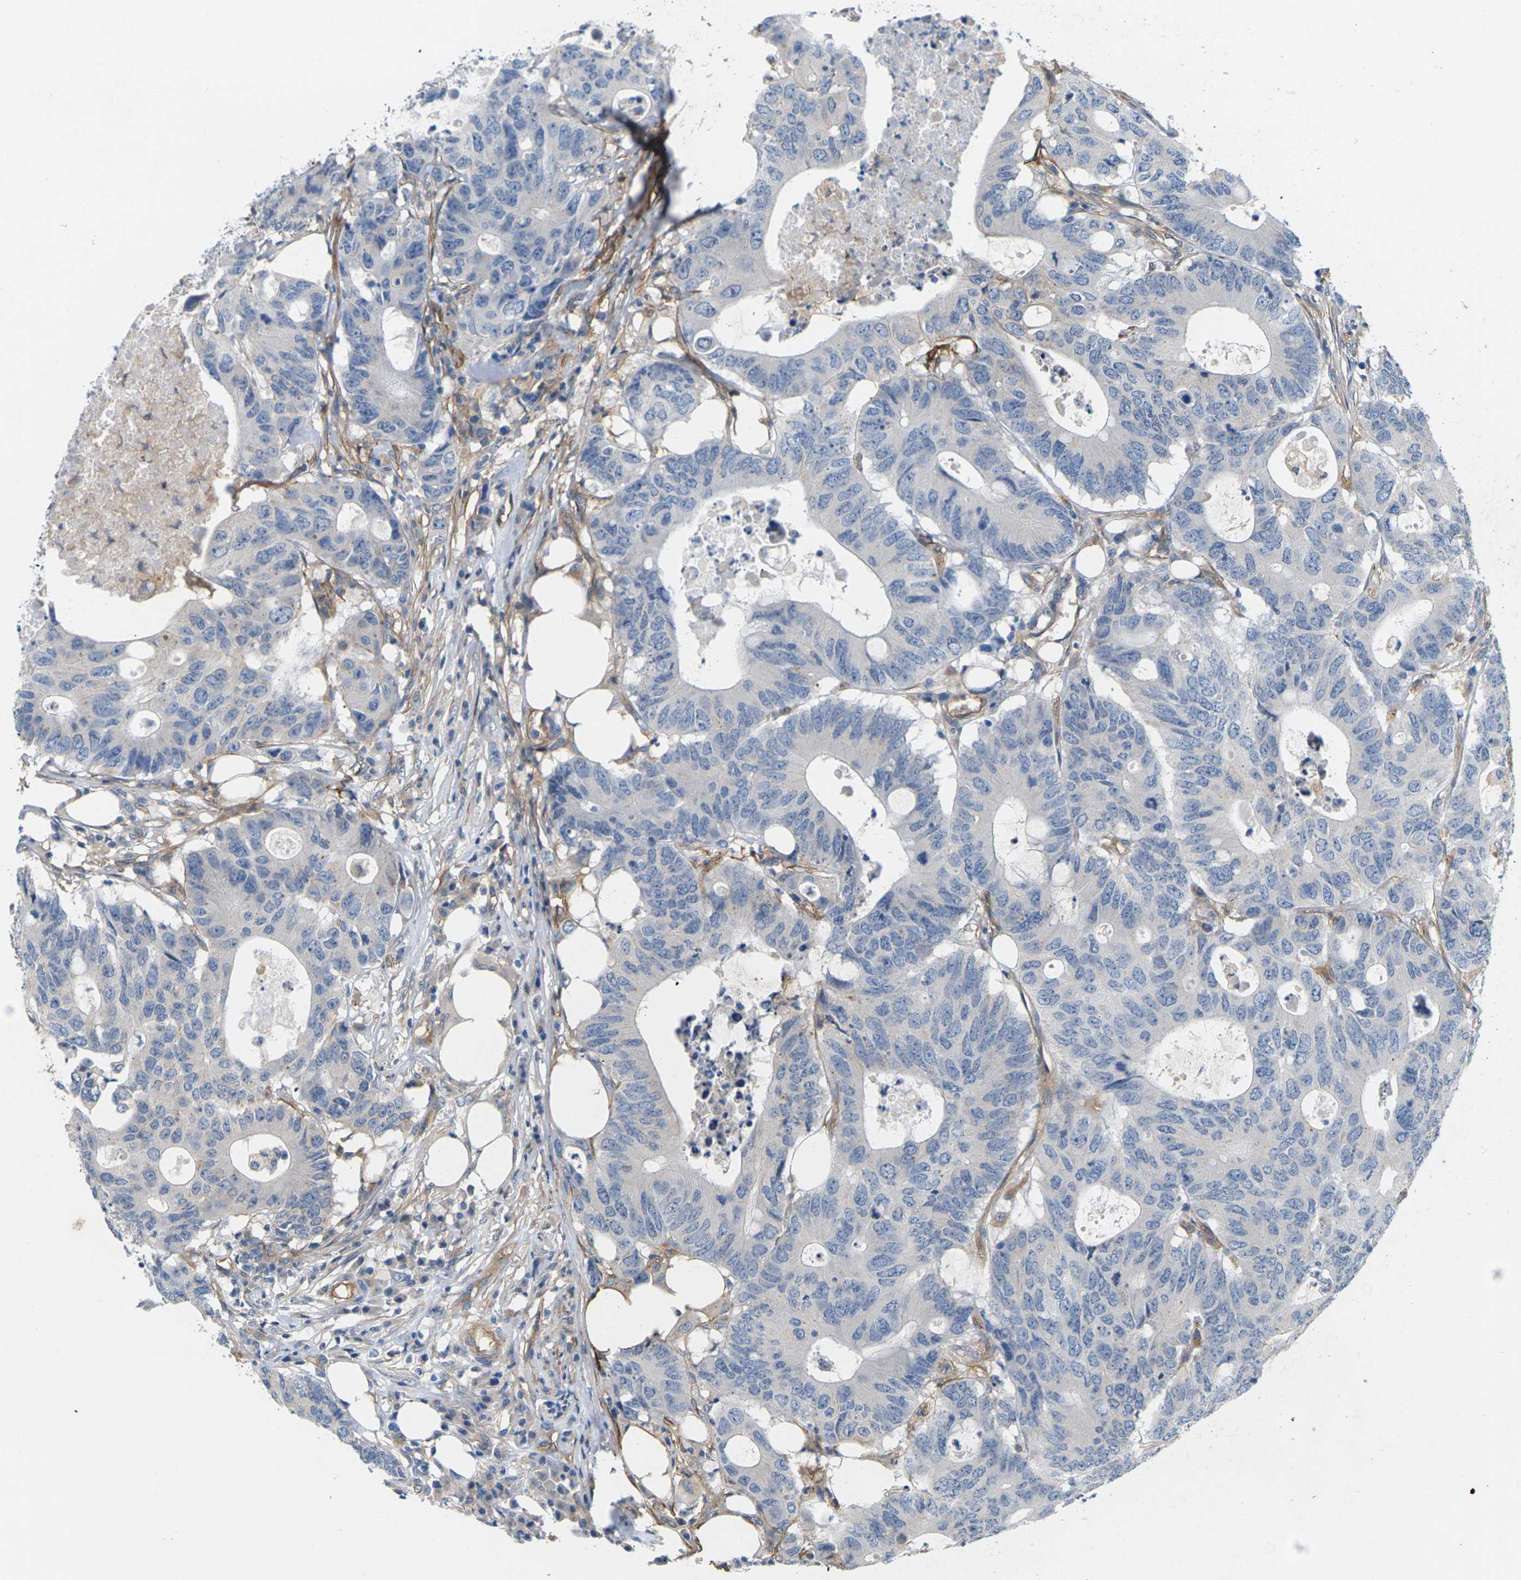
{"staining": {"intensity": "negative", "quantity": "none", "location": "none"}, "tissue": "colorectal cancer", "cell_type": "Tumor cells", "image_type": "cancer", "snomed": [{"axis": "morphology", "description": "Adenocarcinoma, NOS"}, {"axis": "topography", "description": "Colon"}], "caption": "This is a photomicrograph of immunohistochemistry staining of colorectal adenocarcinoma, which shows no positivity in tumor cells.", "gene": "ITGA5", "patient": {"sex": "male", "age": 71}}